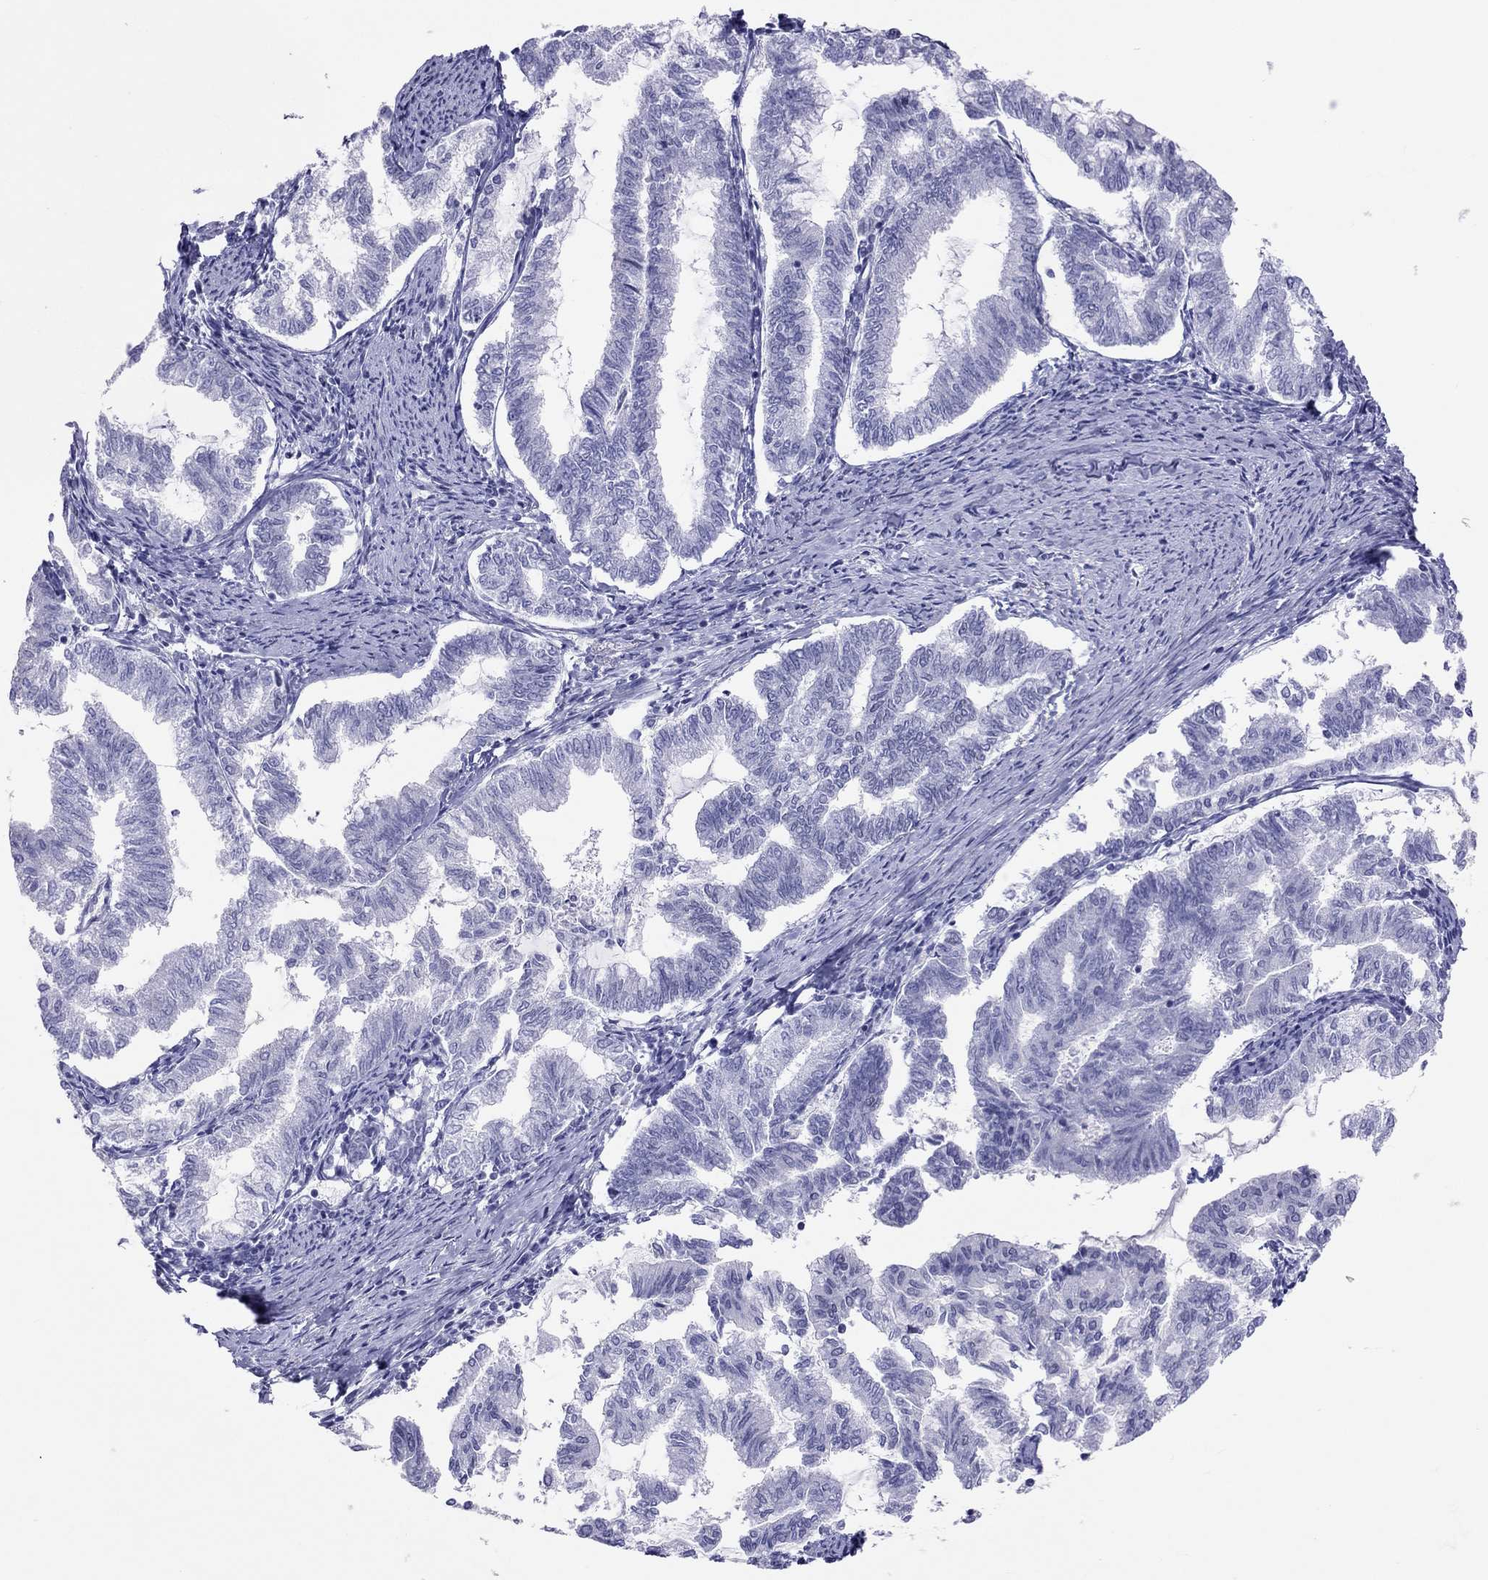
{"staining": {"intensity": "negative", "quantity": "none", "location": "none"}, "tissue": "endometrial cancer", "cell_type": "Tumor cells", "image_type": "cancer", "snomed": [{"axis": "morphology", "description": "Adenocarcinoma, NOS"}, {"axis": "topography", "description": "Endometrium"}], "caption": "The micrograph demonstrates no staining of tumor cells in adenocarcinoma (endometrial).", "gene": "JHY", "patient": {"sex": "female", "age": 79}}